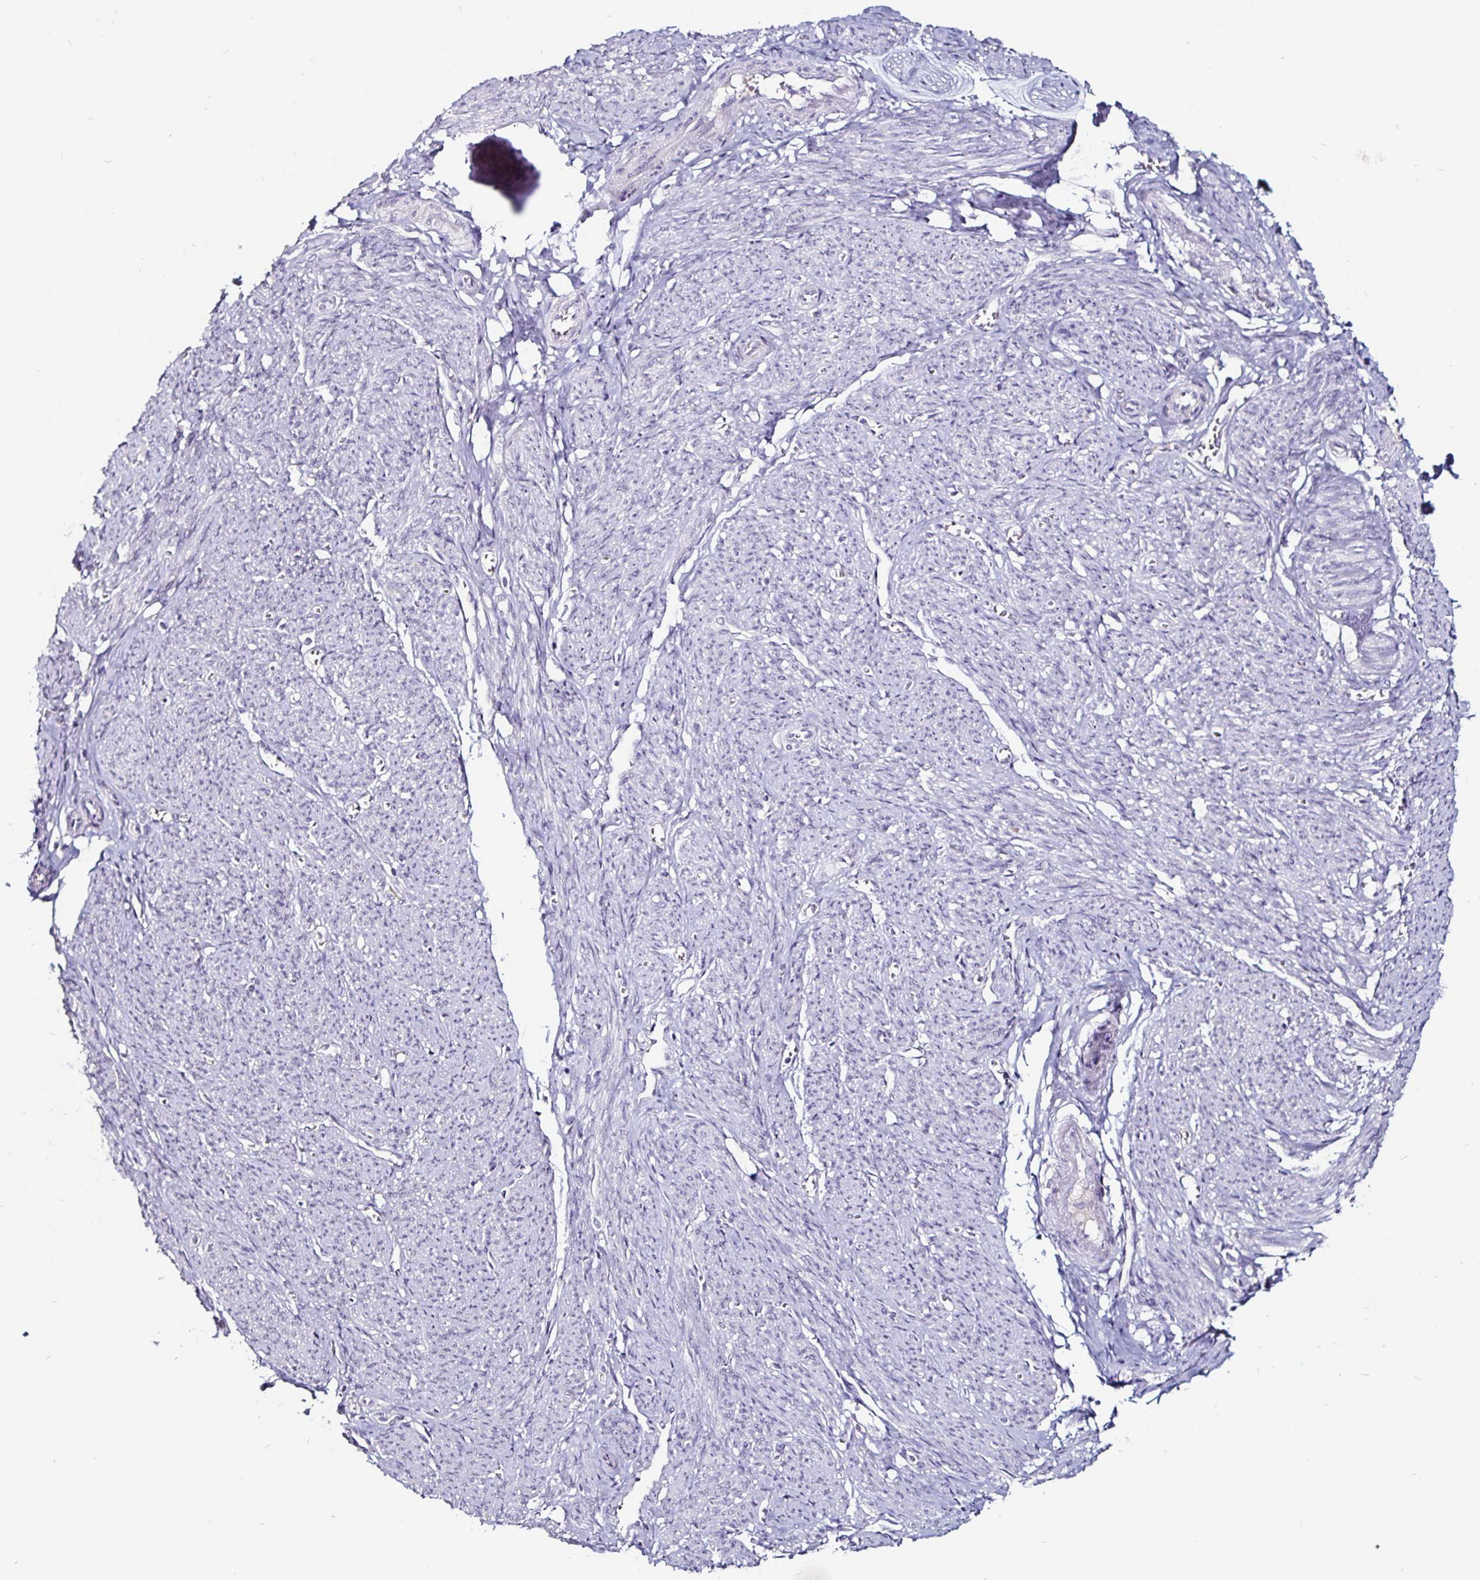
{"staining": {"intensity": "negative", "quantity": "none", "location": "none"}, "tissue": "smooth muscle", "cell_type": "Smooth muscle cells", "image_type": "normal", "snomed": [{"axis": "morphology", "description": "Normal tissue, NOS"}, {"axis": "topography", "description": "Smooth muscle"}], "caption": "IHC image of normal smooth muscle: smooth muscle stained with DAB (3,3'-diaminobenzidine) exhibits no significant protein positivity in smooth muscle cells.", "gene": "FAIM2", "patient": {"sex": "female", "age": 65}}